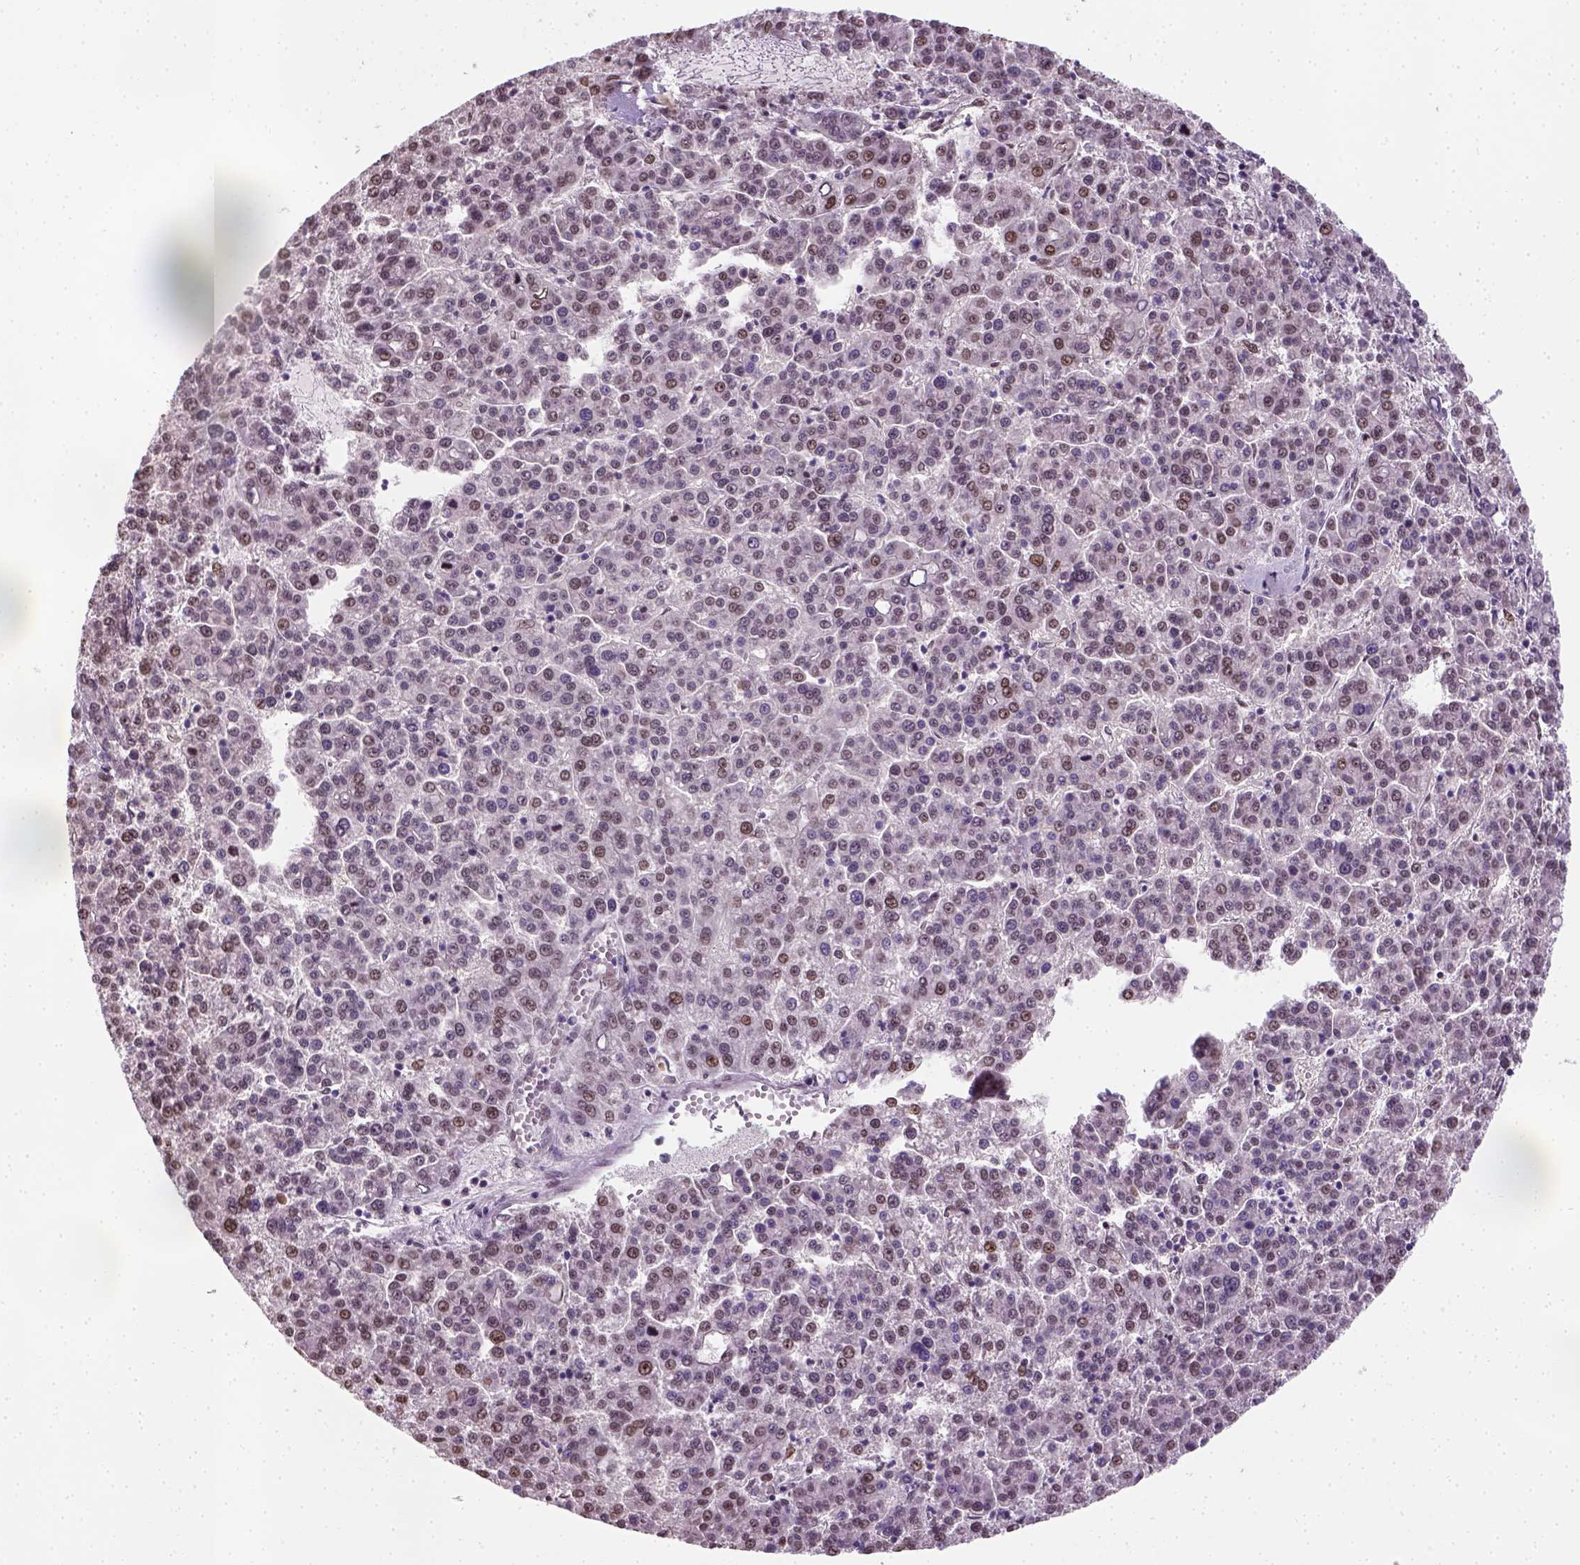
{"staining": {"intensity": "moderate", "quantity": "25%-75%", "location": "nuclear"}, "tissue": "liver cancer", "cell_type": "Tumor cells", "image_type": "cancer", "snomed": [{"axis": "morphology", "description": "Carcinoma, Hepatocellular, NOS"}, {"axis": "topography", "description": "Liver"}], "caption": "High-power microscopy captured an immunohistochemistry photomicrograph of liver cancer, revealing moderate nuclear positivity in approximately 25%-75% of tumor cells.", "gene": "C1orf112", "patient": {"sex": "female", "age": 58}}